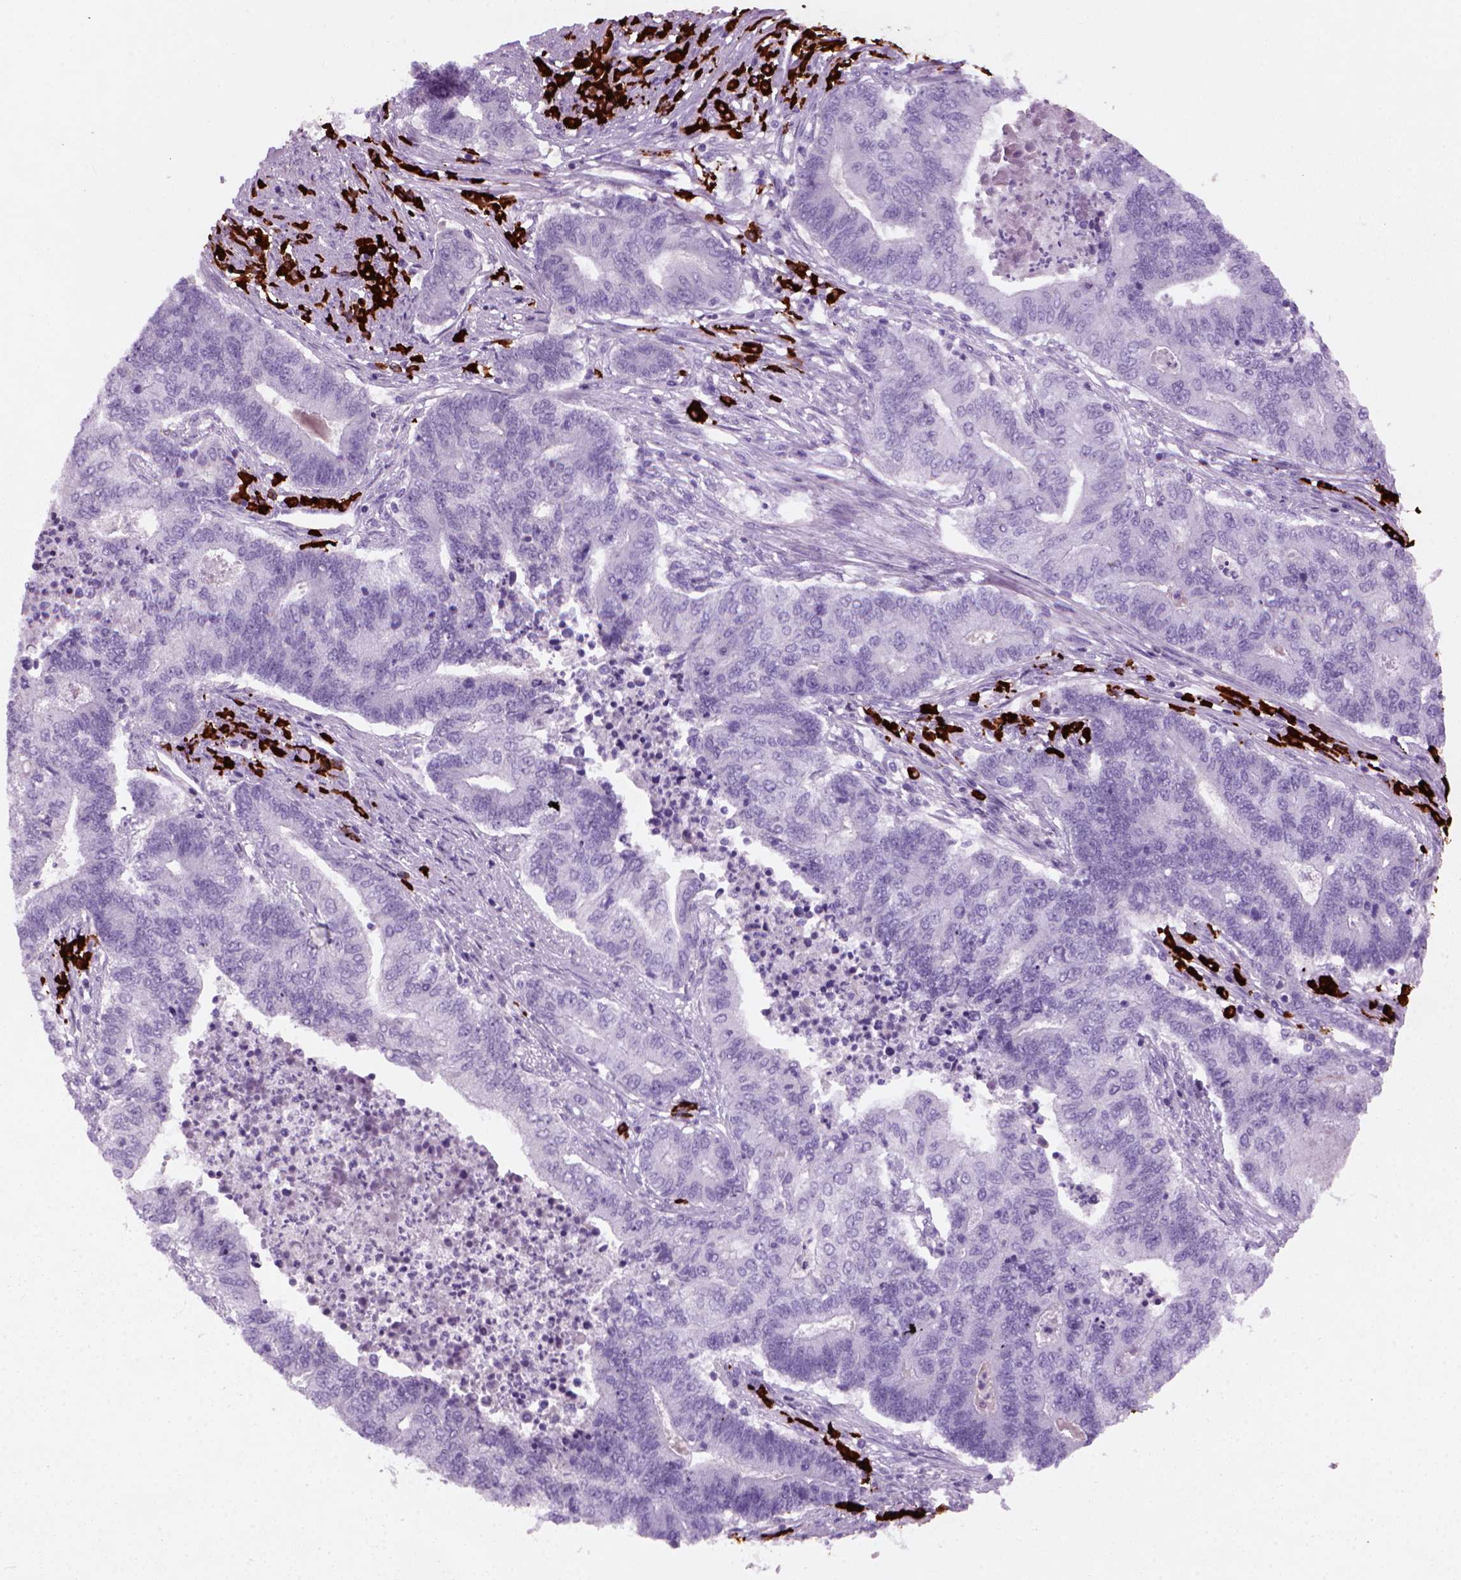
{"staining": {"intensity": "negative", "quantity": "none", "location": "none"}, "tissue": "endometrial cancer", "cell_type": "Tumor cells", "image_type": "cancer", "snomed": [{"axis": "morphology", "description": "Adenocarcinoma, NOS"}, {"axis": "topography", "description": "Uterus"}, {"axis": "topography", "description": "Endometrium"}], "caption": "This is an immunohistochemistry (IHC) photomicrograph of endometrial adenocarcinoma. There is no positivity in tumor cells.", "gene": "MZB1", "patient": {"sex": "female", "age": 54}}